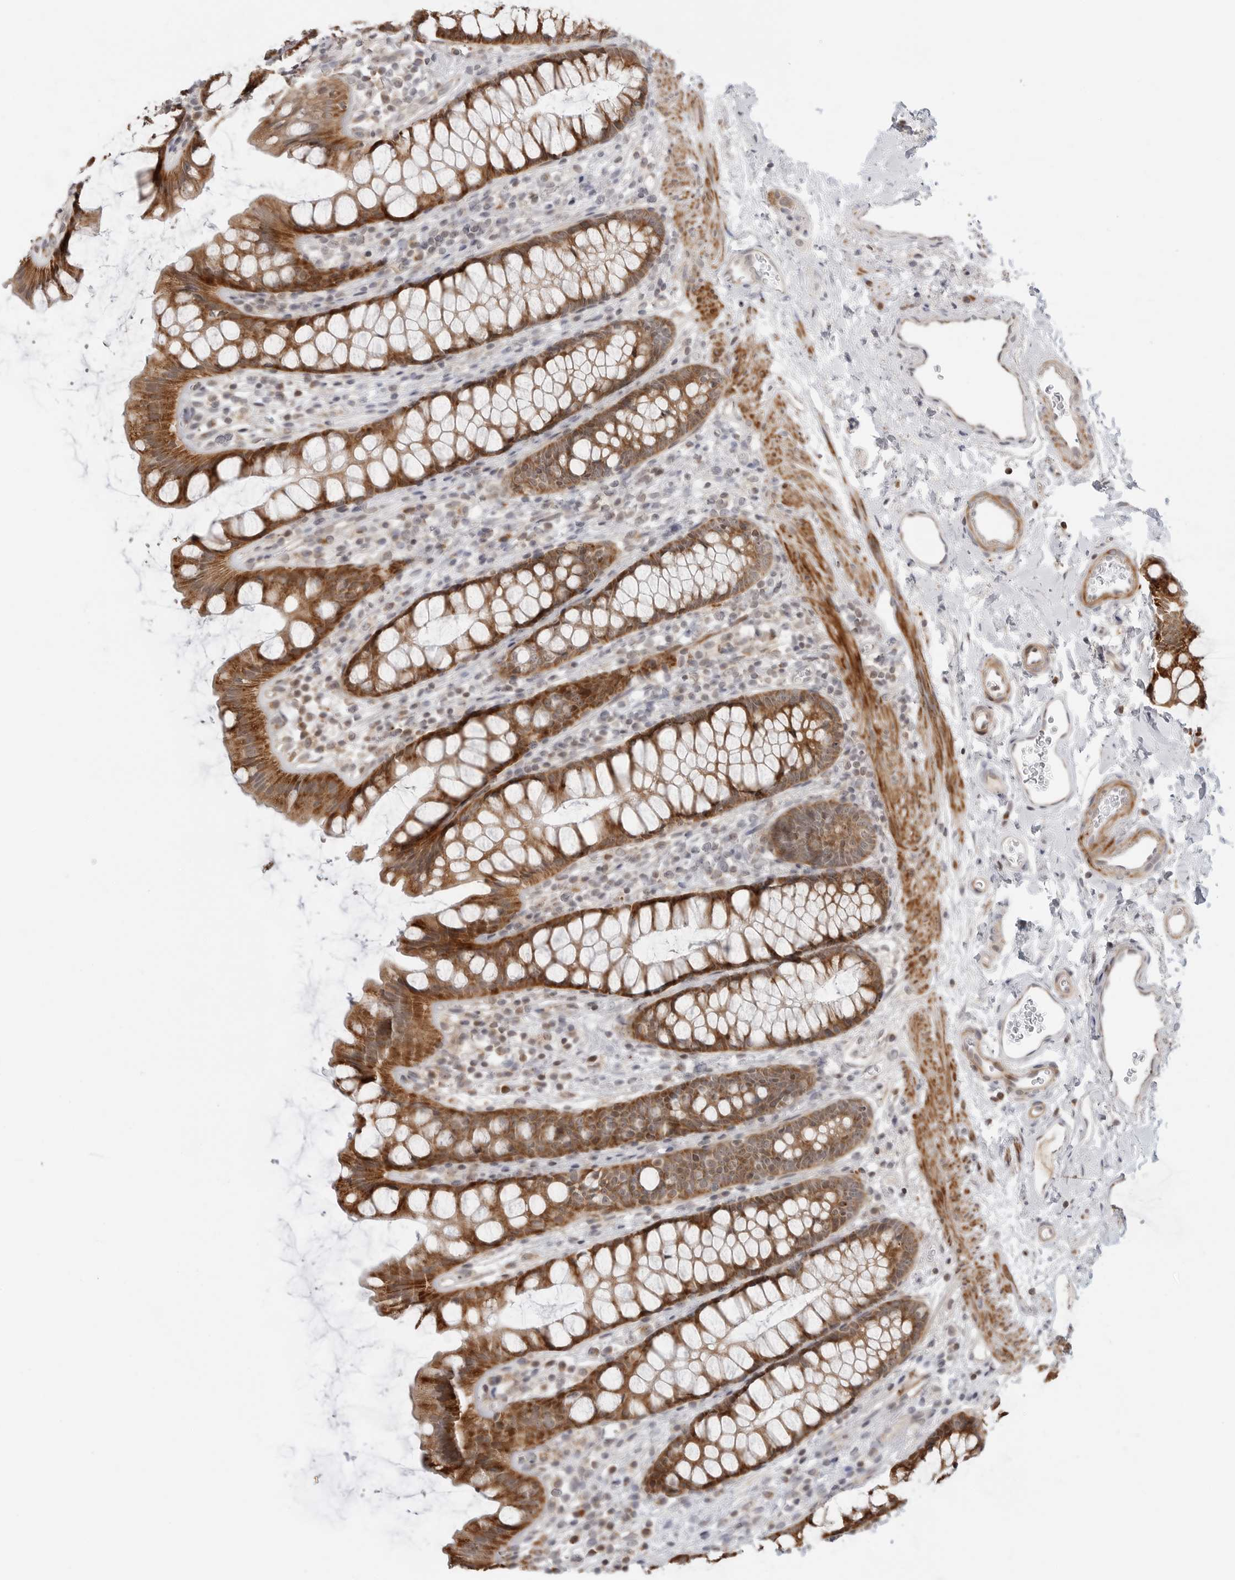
{"staining": {"intensity": "strong", "quantity": ">75%", "location": "cytoplasmic/membranous"}, "tissue": "rectum", "cell_type": "Glandular cells", "image_type": "normal", "snomed": [{"axis": "morphology", "description": "Normal tissue, NOS"}, {"axis": "topography", "description": "Rectum"}], "caption": "IHC histopathology image of unremarkable rectum: rectum stained using immunohistochemistry shows high levels of strong protein expression localized specifically in the cytoplasmic/membranous of glandular cells, appearing as a cytoplasmic/membranous brown color.", "gene": "PEX2", "patient": {"sex": "female", "age": 65}}